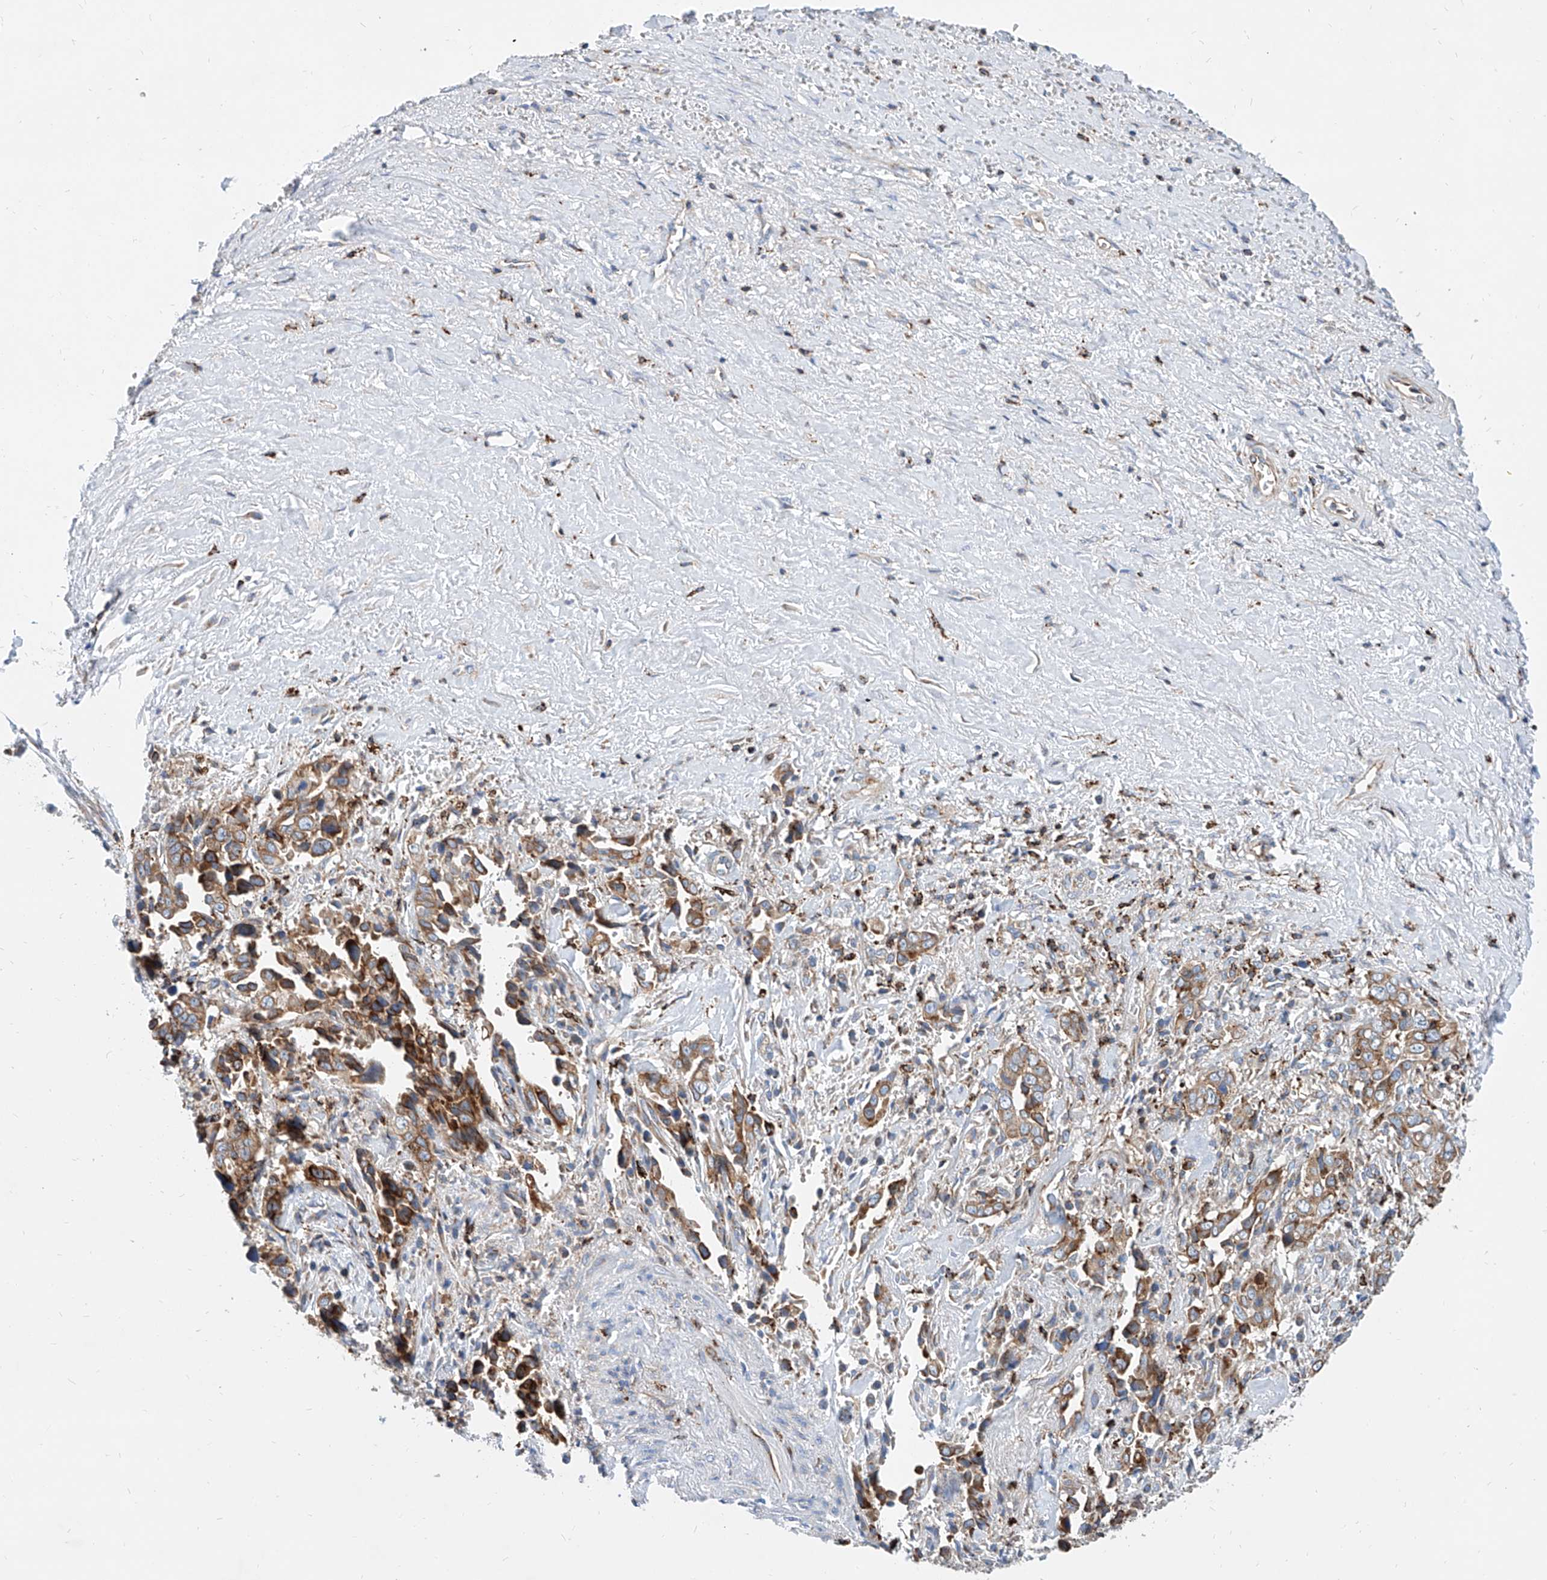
{"staining": {"intensity": "moderate", "quantity": ">75%", "location": "cytoplasmic/membranous"}, "tissue": "liver cancer", "cell_type": "Tumor cells", "image_type": "cancer", "snomed": [{"axis": "morphology", "description": "Cholangiocarcinoma"}, {"axis": "topography", "description": "Liver"}], "caption": "Protein expression analysis of liver cancer exhibits moderate cytoplasmic/membranous positivity in about >75% of tumor cells.", "gene": "CPNE5", "patient": {"sex": "female", "age": 79}}